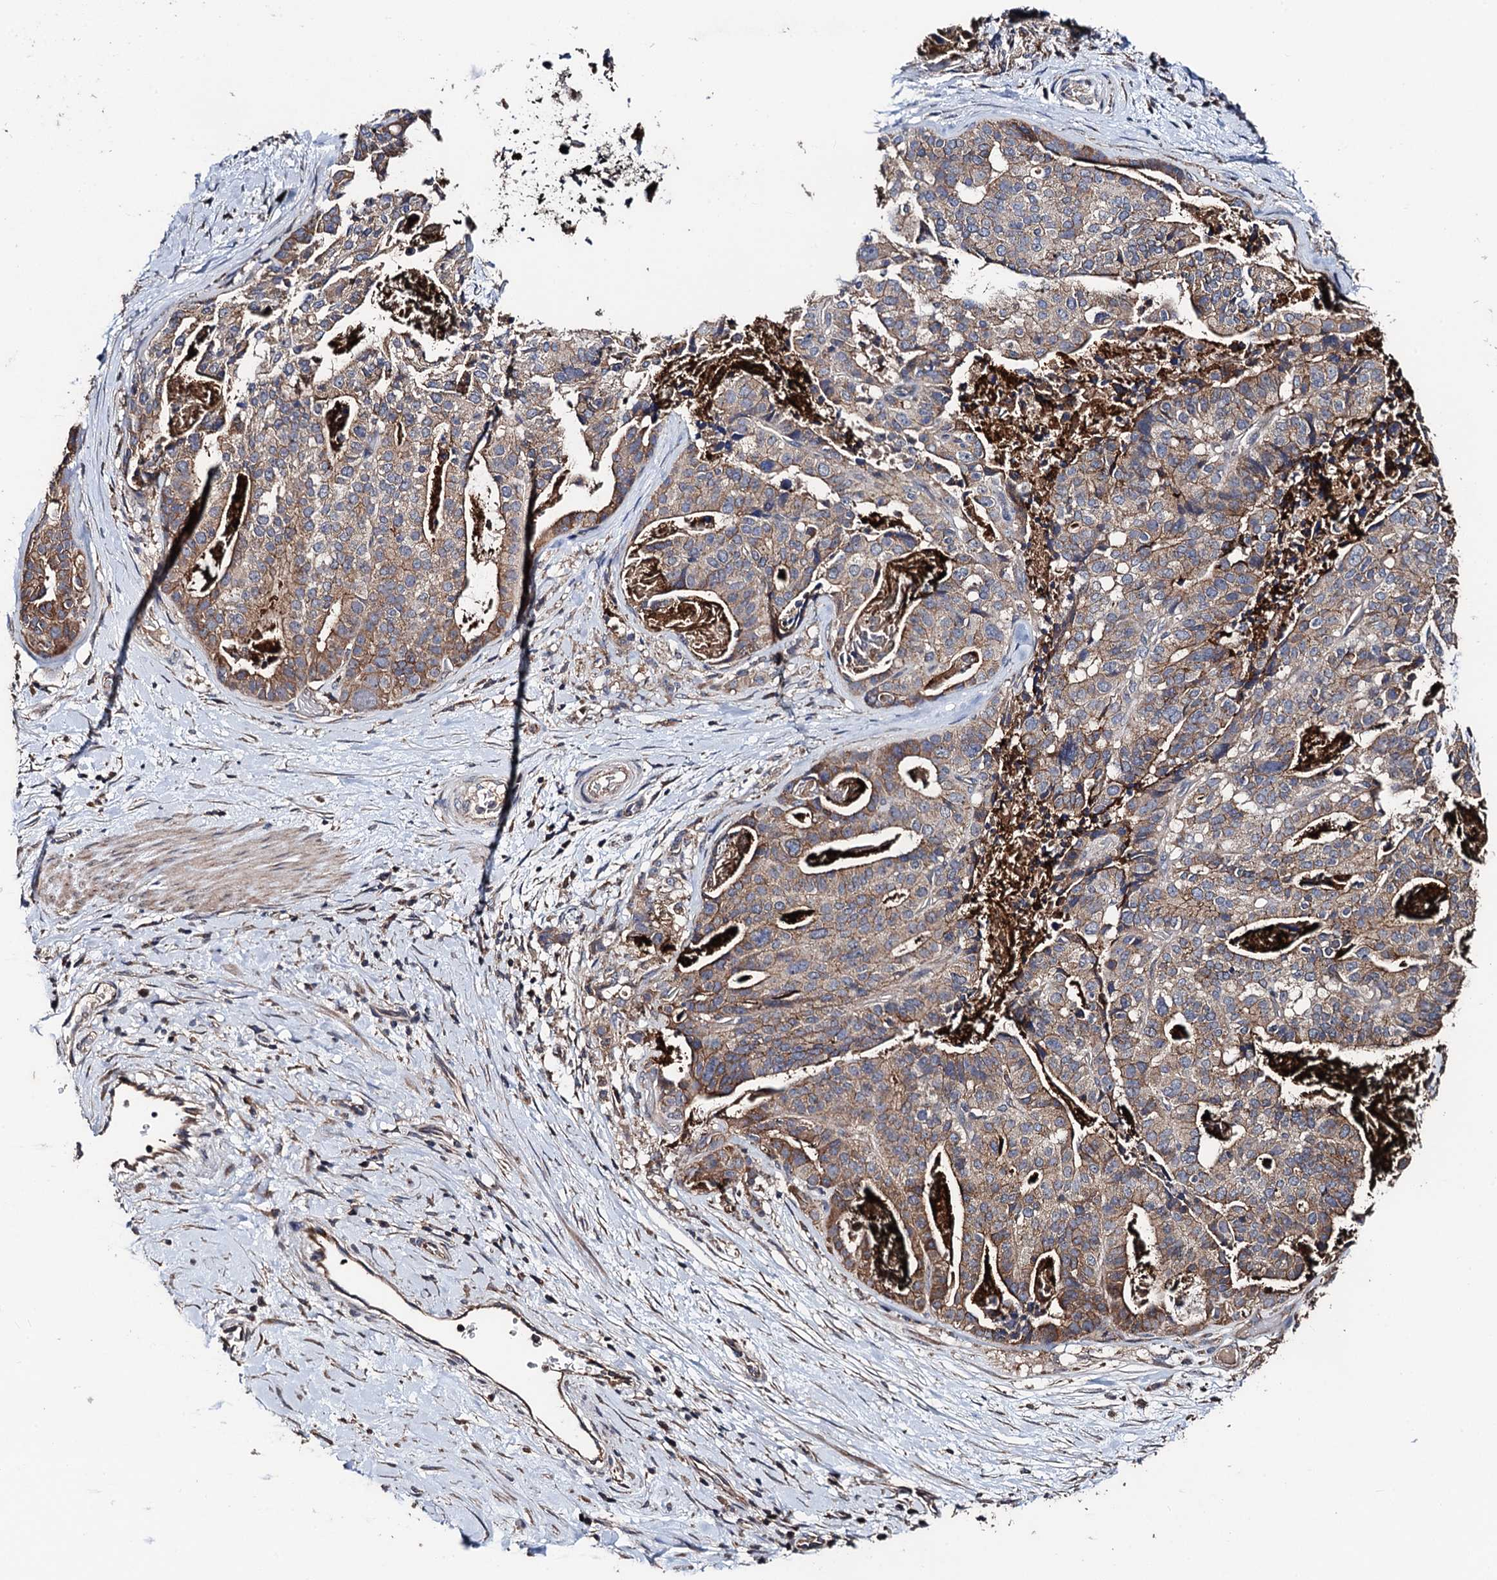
{"staining": {"intensity": "moderate", "quantity": ">75%", "location": "cytoplasmic/membranous"}, "tissue": "stomach cancer", "cell_type": "Tumor cells", "image_type": "cancer", "snomed": [{"axis": "morphology", "description": "Adenocarcinoma, NOS"}, {"axis": "topography", "description": "Stomach"}], "caption": "The photomicrograph displays a brown stain indicating the presence of a protein in the cytoplasmic/membranous of tumor cells in stomach cancer.", "gene": "PPTC7", "patient": {"sex": "male", "age": 48}}